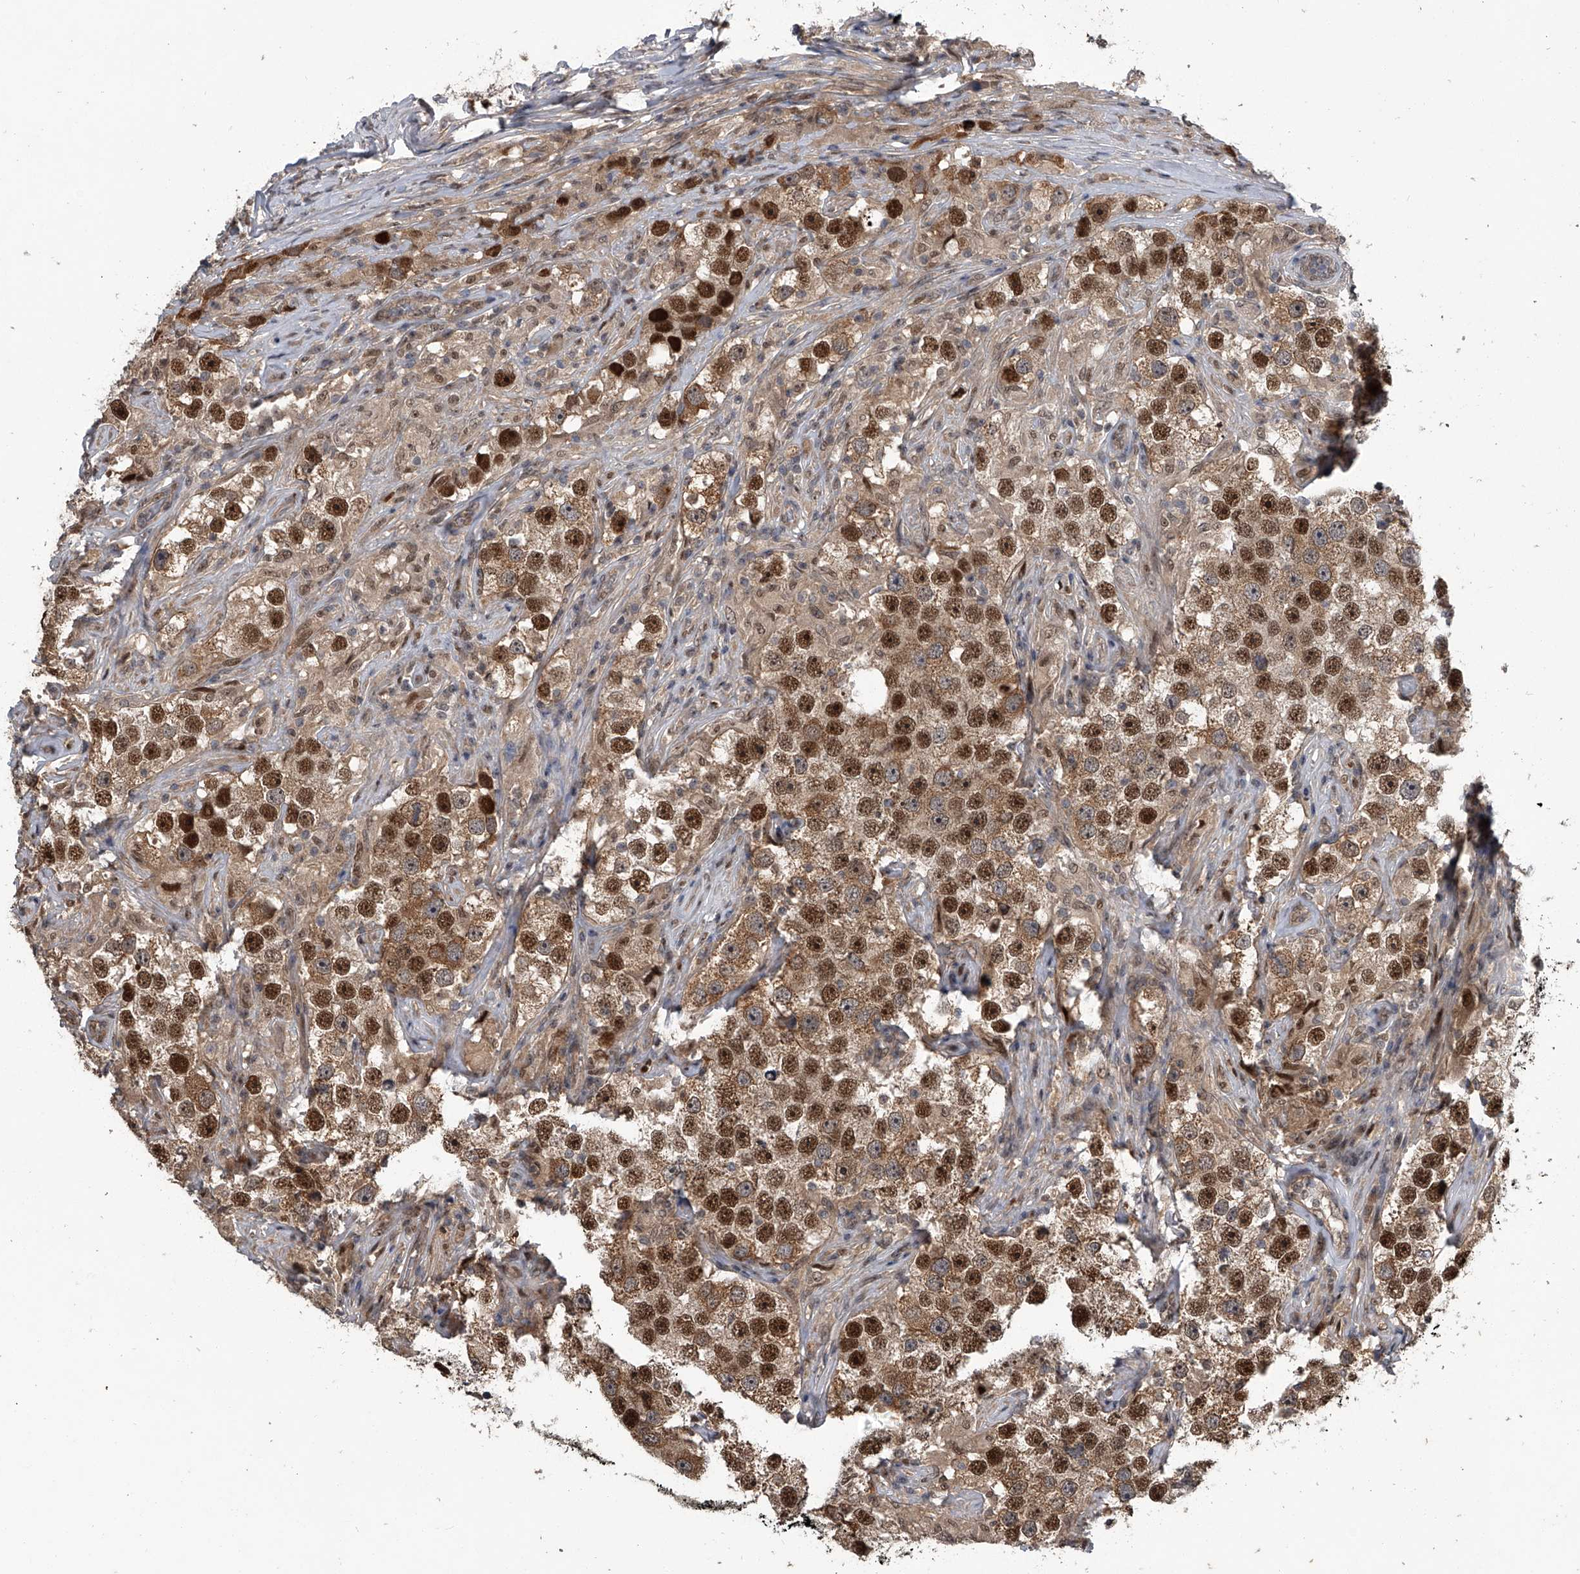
{"staining": {"intensity": "strong", "quantity": "25%-75%", "location": "cytoplasmic/membranous,nuclear"}, "tissue": "testis cancer", "cell_type": "Tumor cells", "image_type": "cancer", "snomed": [{"axis": "morphology", "description": "Seminoma, NOS"}, {"axis": "topography", "description": "Testis"}], "caption": "High-power microscopy captured an immunohistochemistry (IHC) image of seminoma (testis), revealing strong cytoplasmic/membranous and nuclear staining in approximately 25%-75% of tumor cells.", "gene": "SLC12A8", "patient": {"sex": "male", "age": 49}}